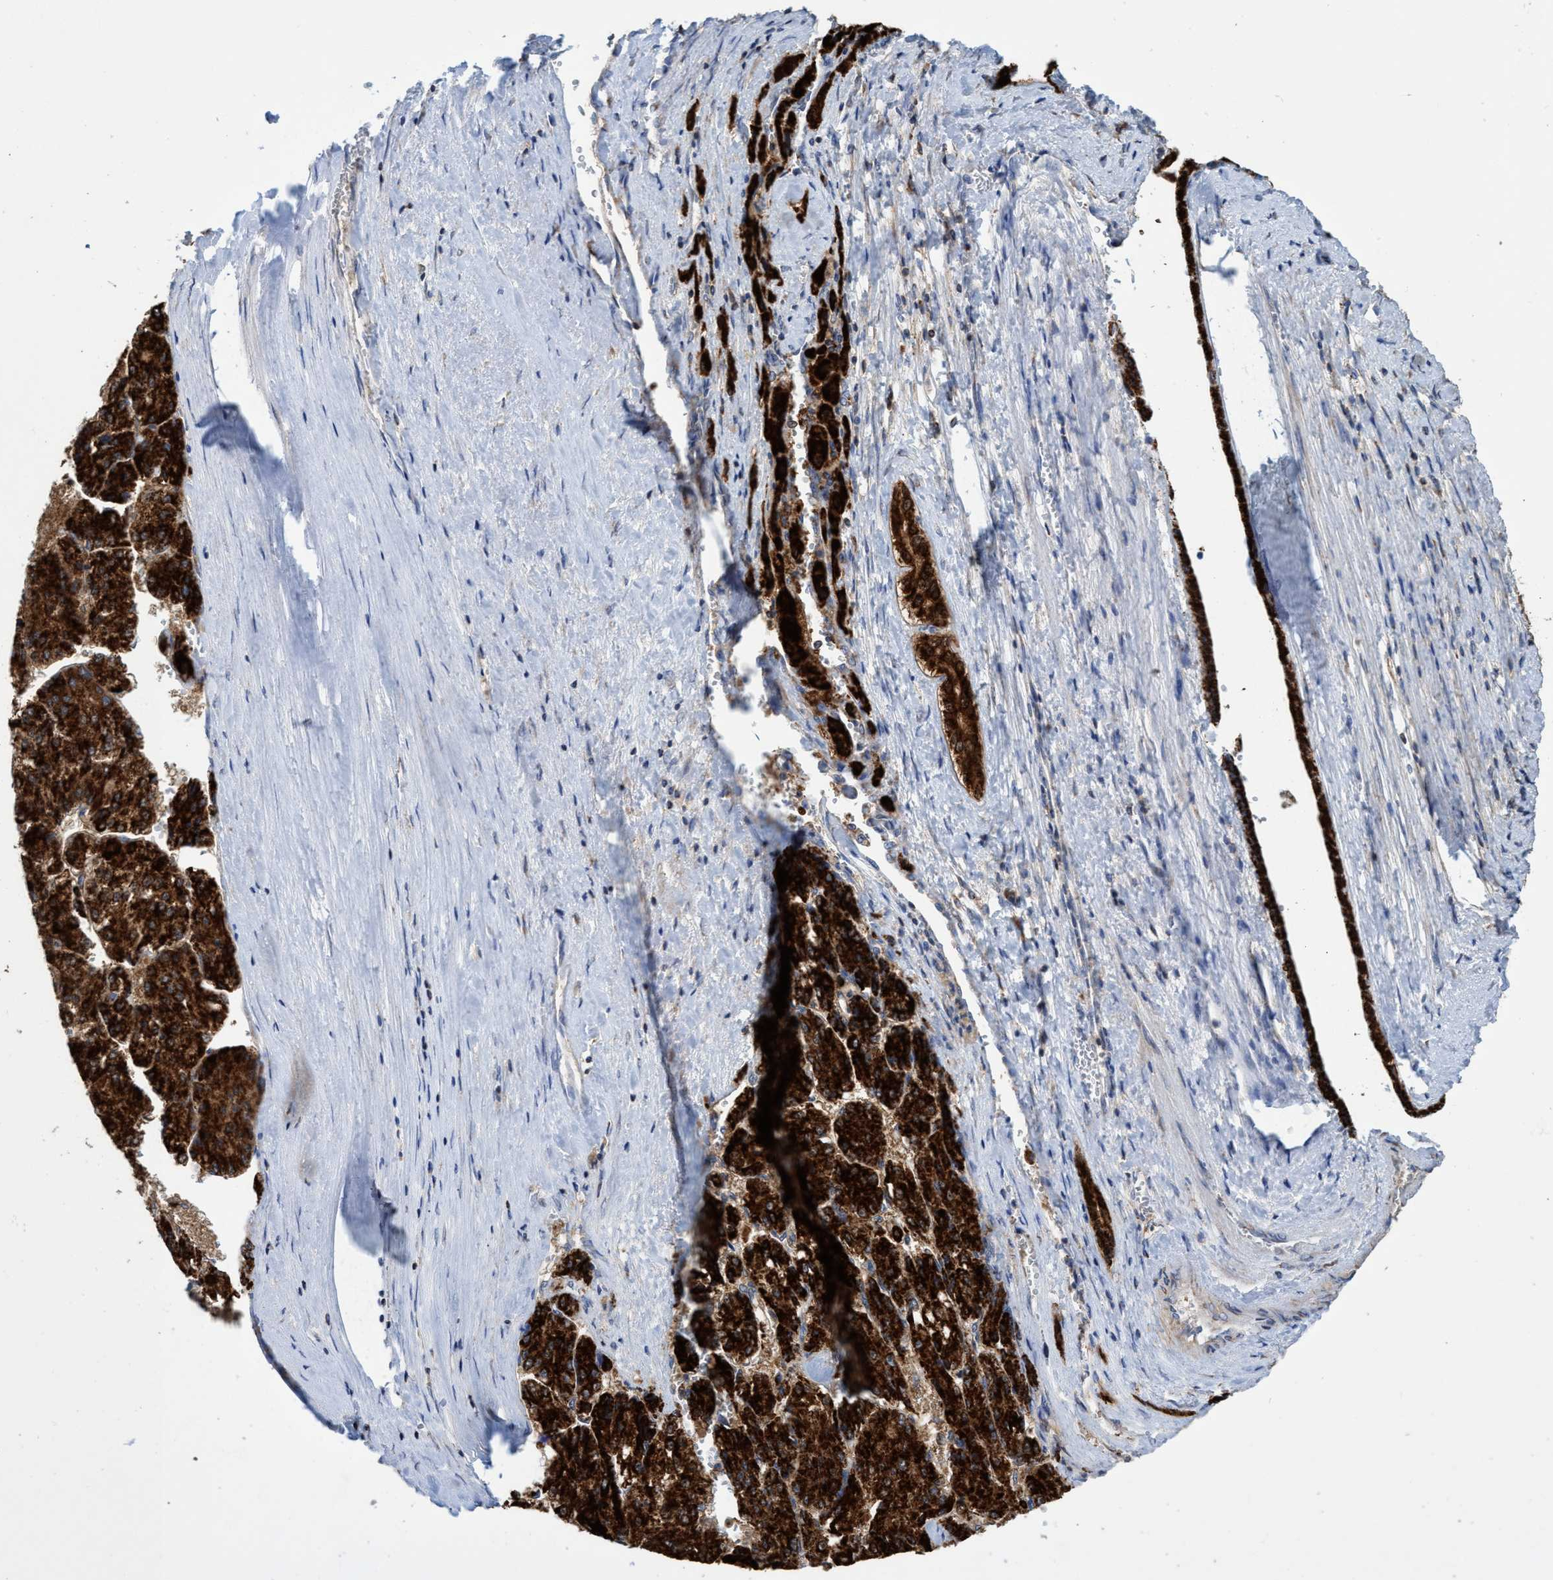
{"staining": {"intensity": "strong", "quantity": ">75%", "location": "cytoplasmic/membranous"}, "tissue": "liver cancer", "cell_type": "Tumor cells", "image_type": "cancer", "snomed": [{"axis": "morphology", "description": "Carcinoma, Hepatocellular, NOS"}, {"axis": "topography", "description": "Liver"}], "caption": "Immunohistochemistry (IHC) image of liver cancer stained for a protein (brown), which shows high levels of strong cytoplasmic/membranous staining in about >75% of tumor cells.", "gene": "CRYZ", "patient": {"sex": "female", "age": 73}}